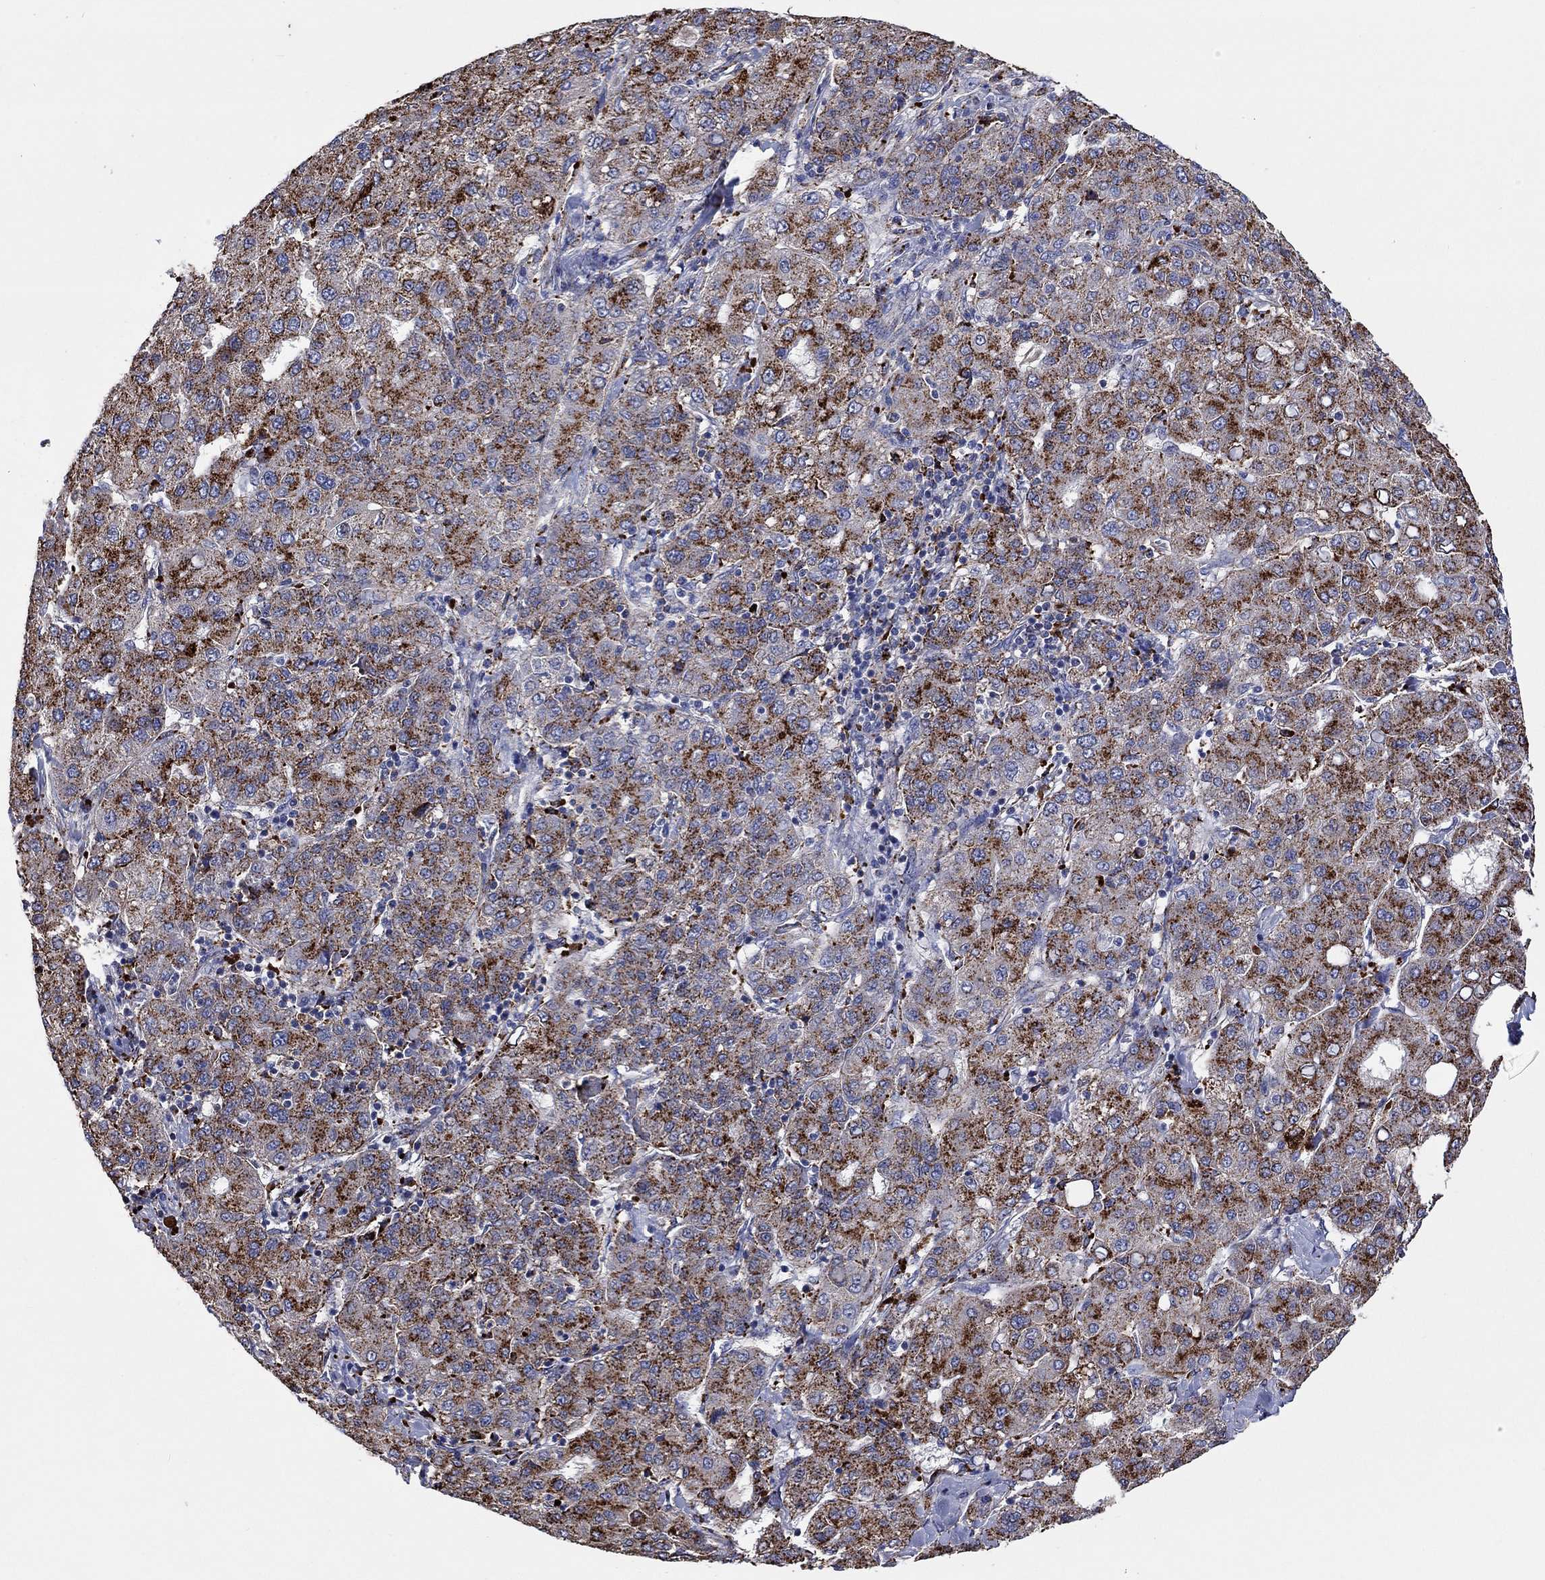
{"staining": {"intensity": "strong", "quantity": ">75%", "location": "cytoplasmic/membranous"}, "tissue": "liver cancer", "cell_type": "Tumor cells", "image_type": "cancer", "snomed": [{"axis": "morphology", "description": "Carcinoma, Hepatocellular, NOS"}, {"axis": "topography", "description": "Liver"}], "caption": "IHC micrograph of neoplastic tissue: liver hepatocellular carcinoma stained using immunohistochemistry (IHC) demonstrates high levels of strong protein expression localized specifically in the cytoplasmic/membranous of tumor cells, appearing as a cytoplasmic/membranous brown color.", "gene": "CTSB", "patient": {"sex": "male", "age": 65}}